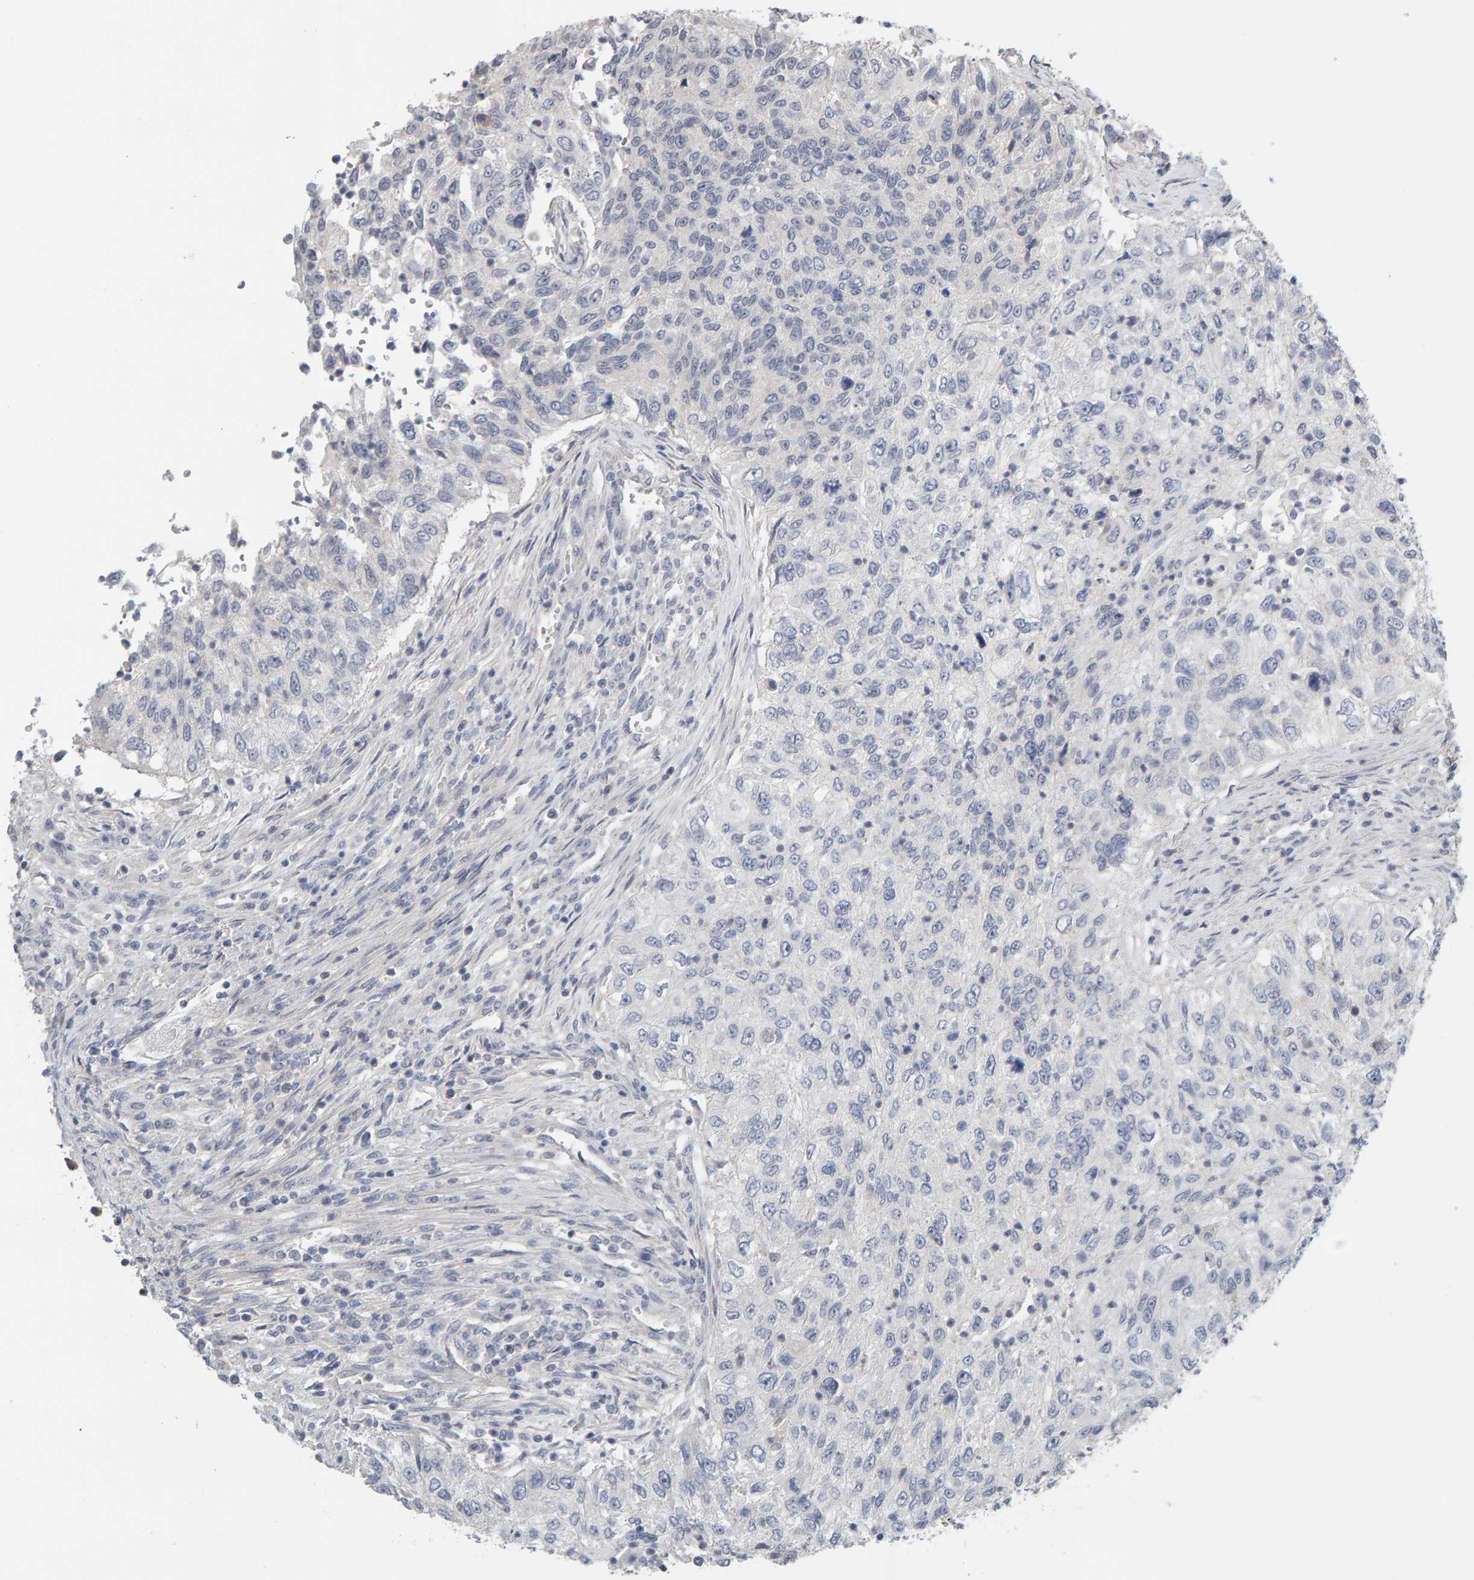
{"staining": {"intensity": "negative", "quantity": "none", "location": "none"}, "tissue": "urothelial cancer", "cell_type": "Tumor cells", "image_type": "cancer", "snomed": [{"axis": "morphology", "description": "Urothelial carcinoma, High grade"}, {"axis": "topography", "description": "Urinary bladder"}], "caption": "Urothelial carcinoma (high-grade) stained for a protein using immunohistochemistry exhibits no expression tumor cells.", "gene": "GFUS", "patient": {"sex": "female", "age": 60}}